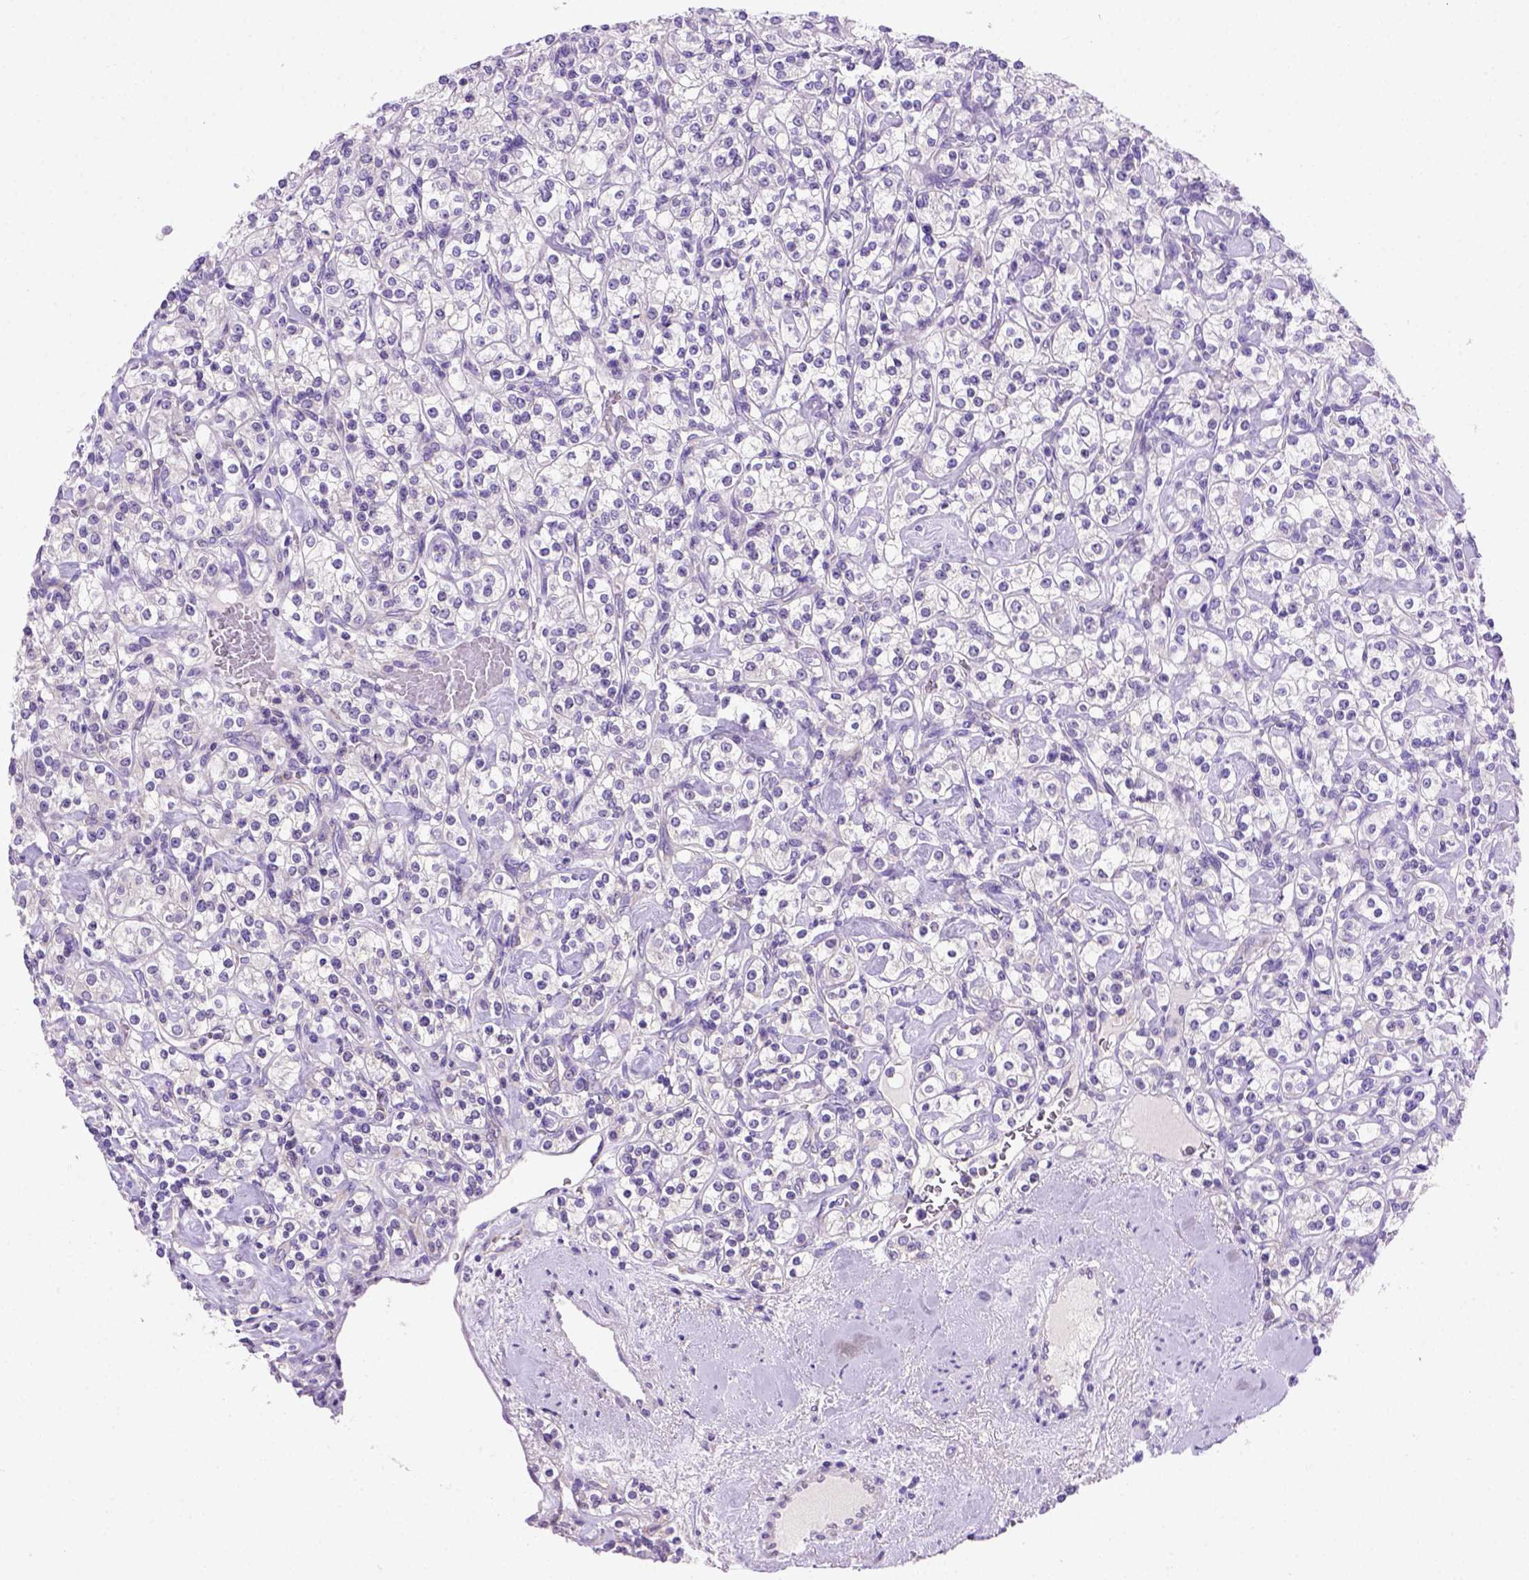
{"staining": {"intensity": "negative", "quantity": "none", "location": "none"}, "tissue": "renal cancer", "cell_type": "Tumor cells", "image_type": "cancer", "snomed": [{"axis": "morphology", "description": "Adenocarcinoma, NOS"}, {"axis": "topography", "description": "Kidney"}], "caption": "This is an IHC micrograph of renal cancer (adenocarcinoma). There is no expression in tumor cells.", "gene": "FOXI1", "patient": {"sex": "male", "age": 77}}